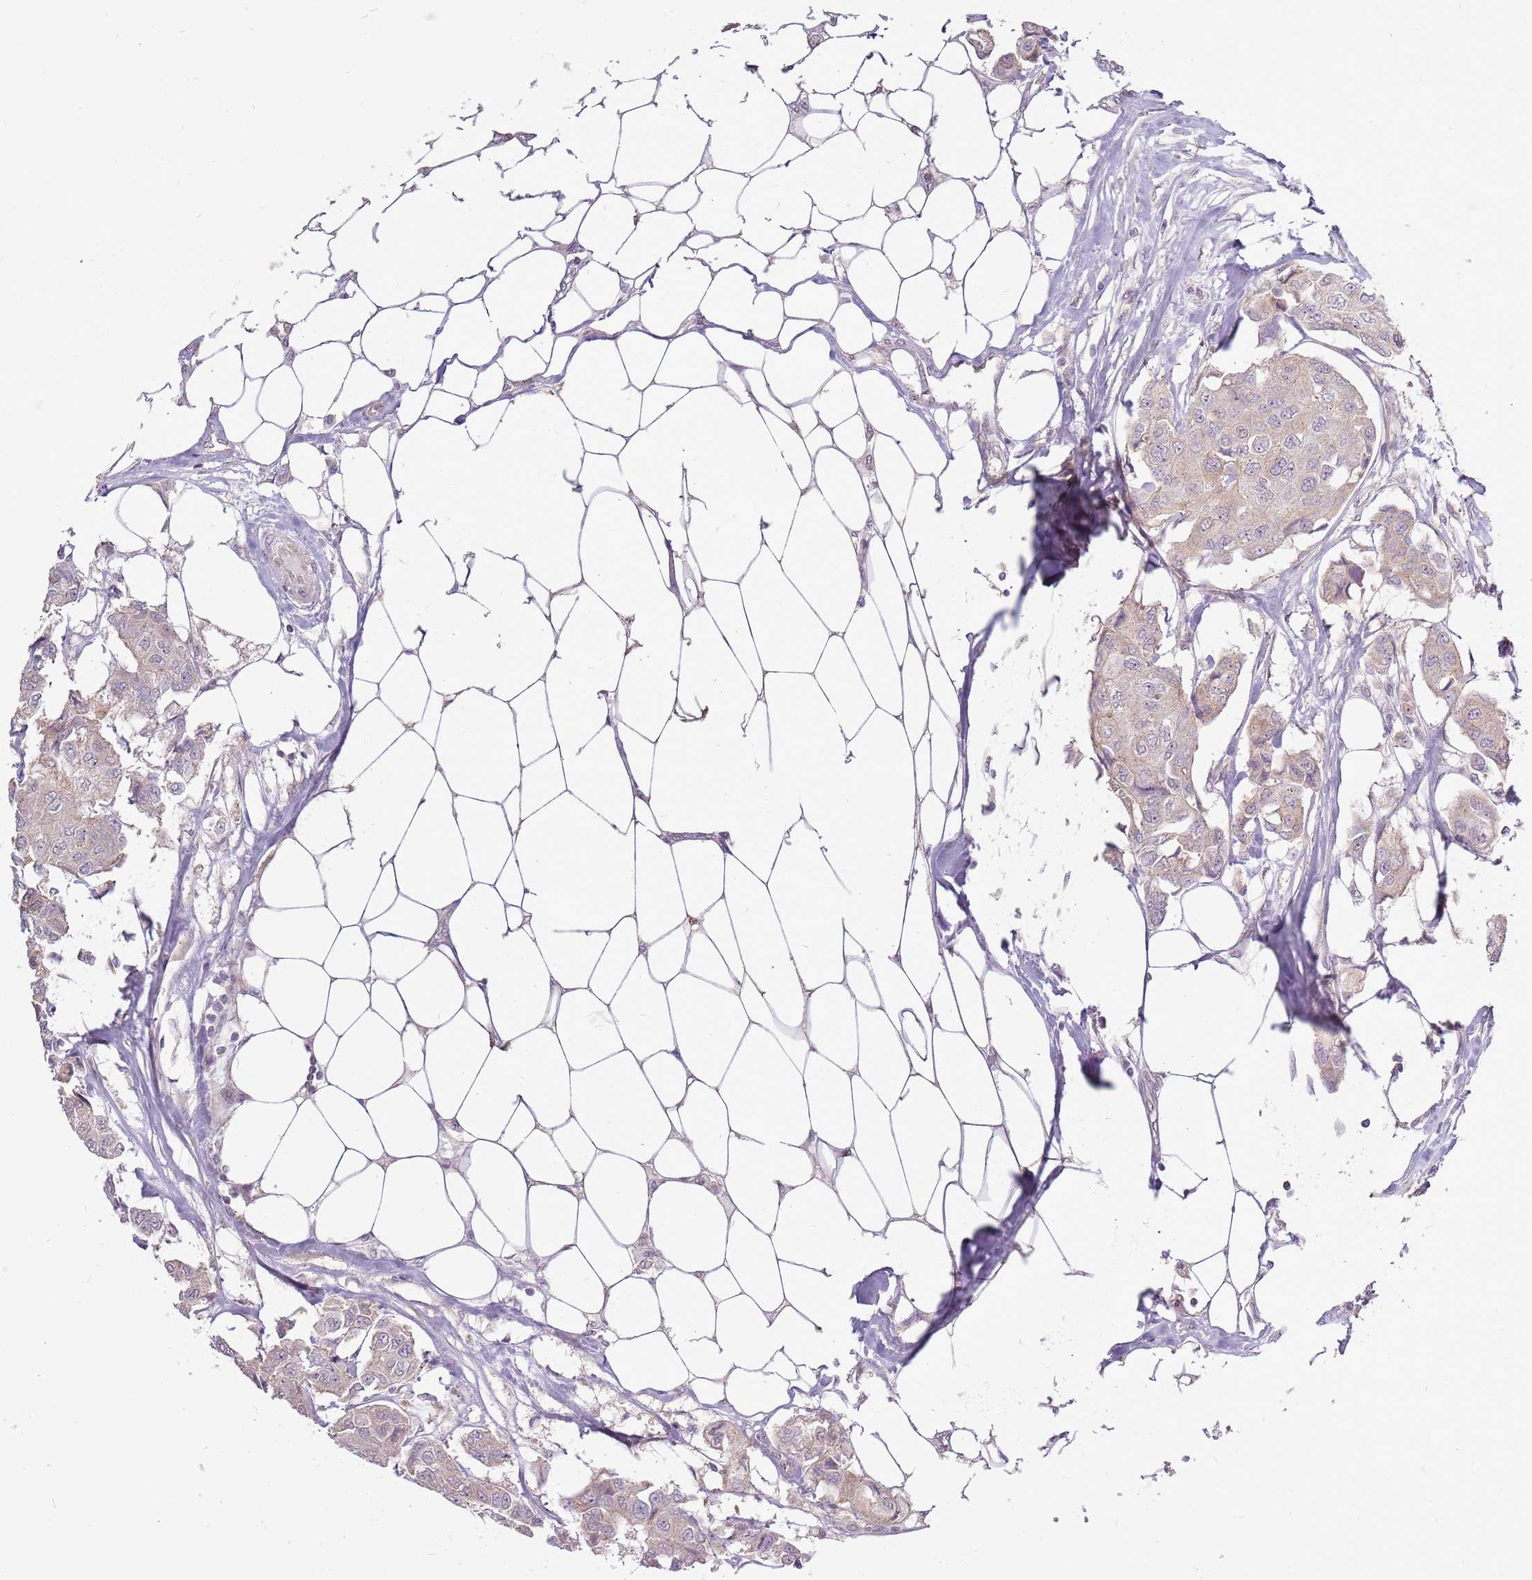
{"staining": {"intensity": "weak", "quantity": ">75%", "location": "cytoplasmic/membranous"}, "tissue": "breast cancer", "cell_type": "Tumor cells", "image_type": "cancer", "snomed": [{"axis": "morphology", "description": "Duct carcinoma"}, {"axis": "topography", "description": "Breast"}, {"axis": "topography", "description": "Lymph node"}], "caption": "Weak cytoplasmic/membranous protein staining is appreciated in about >75% of tumor cells in breast cancer.", "gene": "UGGT2", "patient": {"sex": "female", "age": 80}}